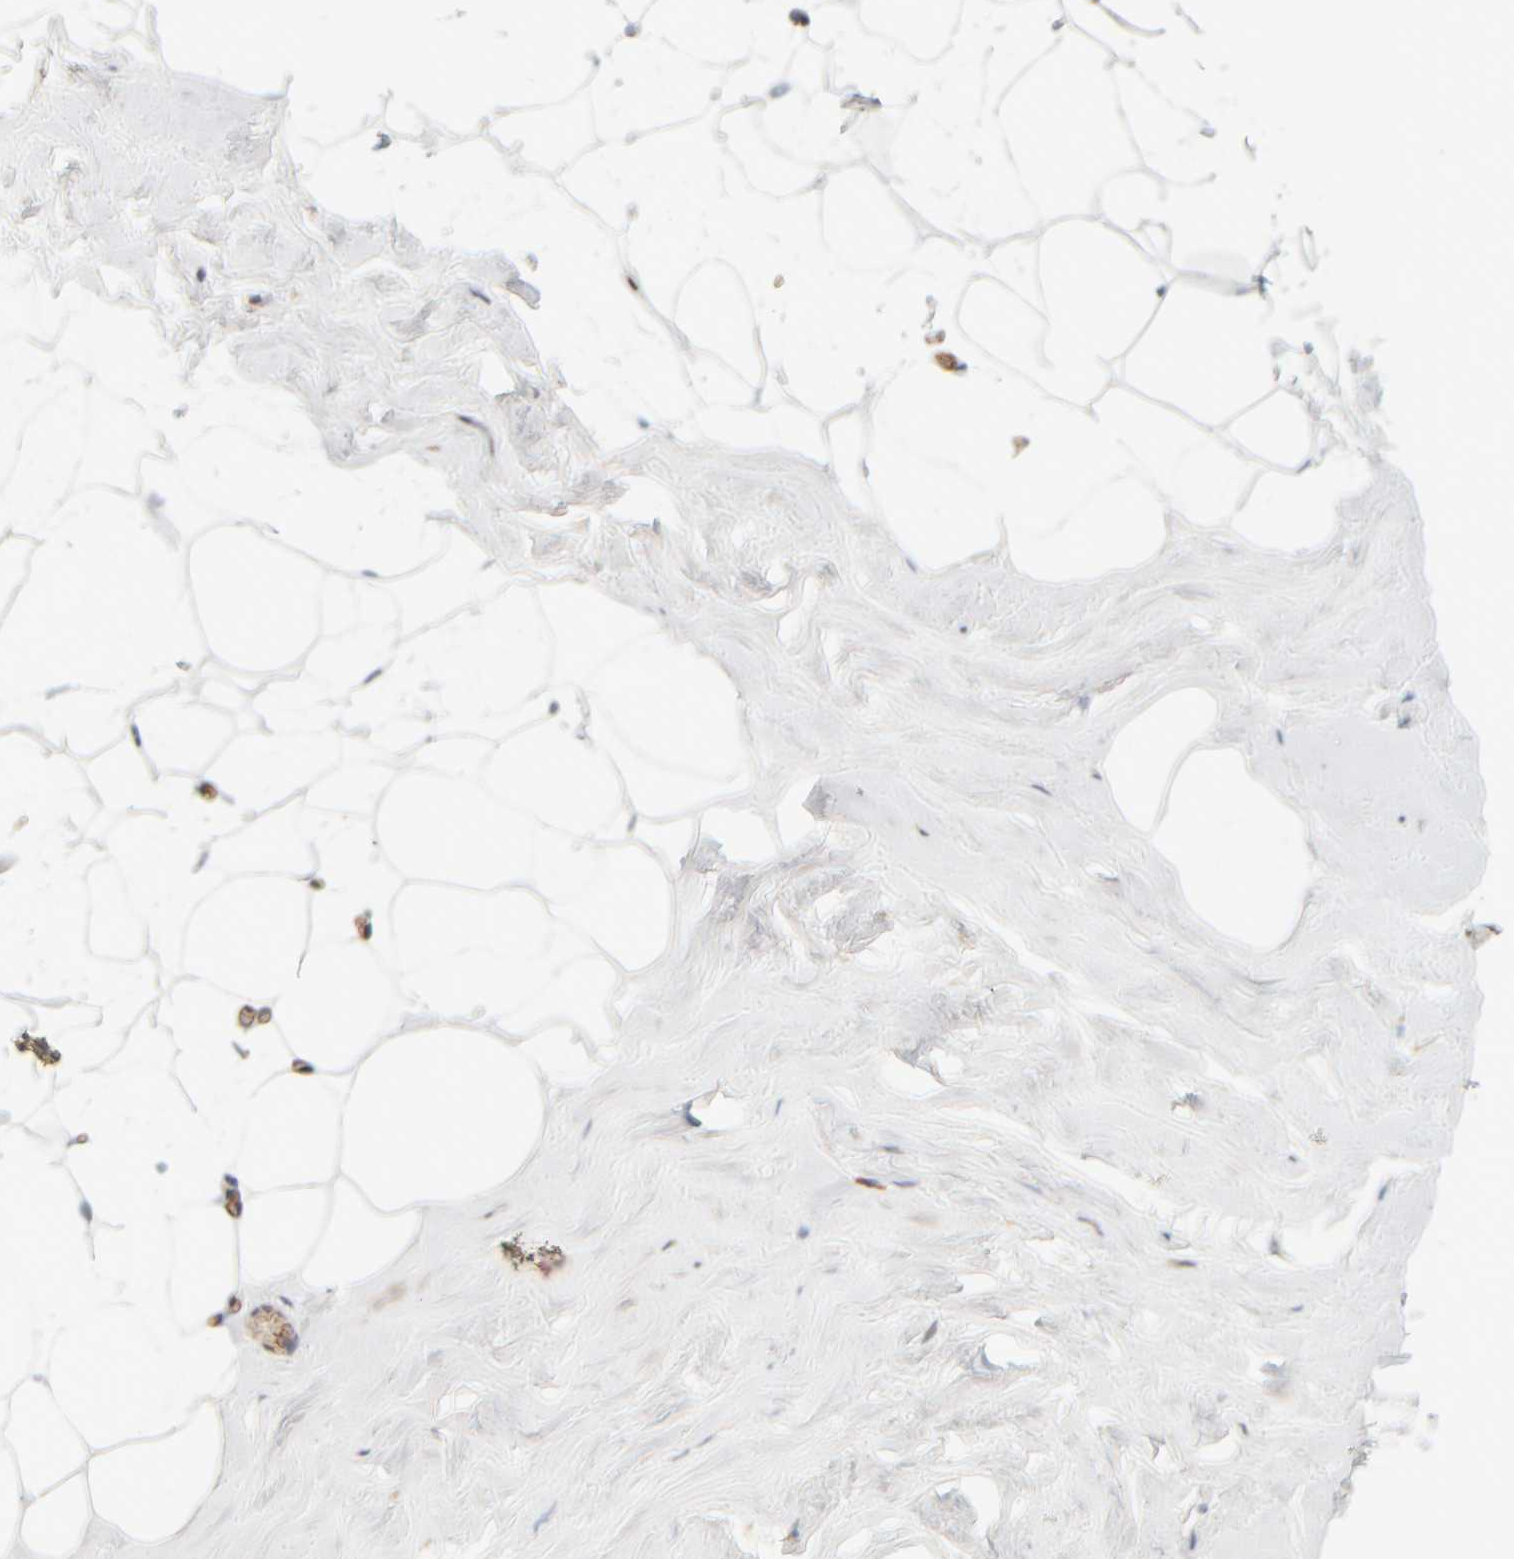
{"staining": {"intensity": "negative", "quantity": "none", "location": "none"}, "tissue": "adipose tissue", "cell_type": "Adipocytes", "image_type": "normal", "snomed": [{"axis": "morphology", "description": "Normal tissue, NOS"}, {"axis": "morphology", "description": "Fibrosis, NOS"}, {"axis": "topography", "description": "Breast"}, {"axis": "topography", "description": "Adipose tissue"}], "caption": "The image reveals no staining of adipocytes in normal adipose tissue. (DAB (3,3'-diaminobenzidine) immunohistochemistry (IHC) visualized using brightfield microscopy, high magnification).", "gene": "AARSD1", "patient": {"sex": "female", "age": 39}}